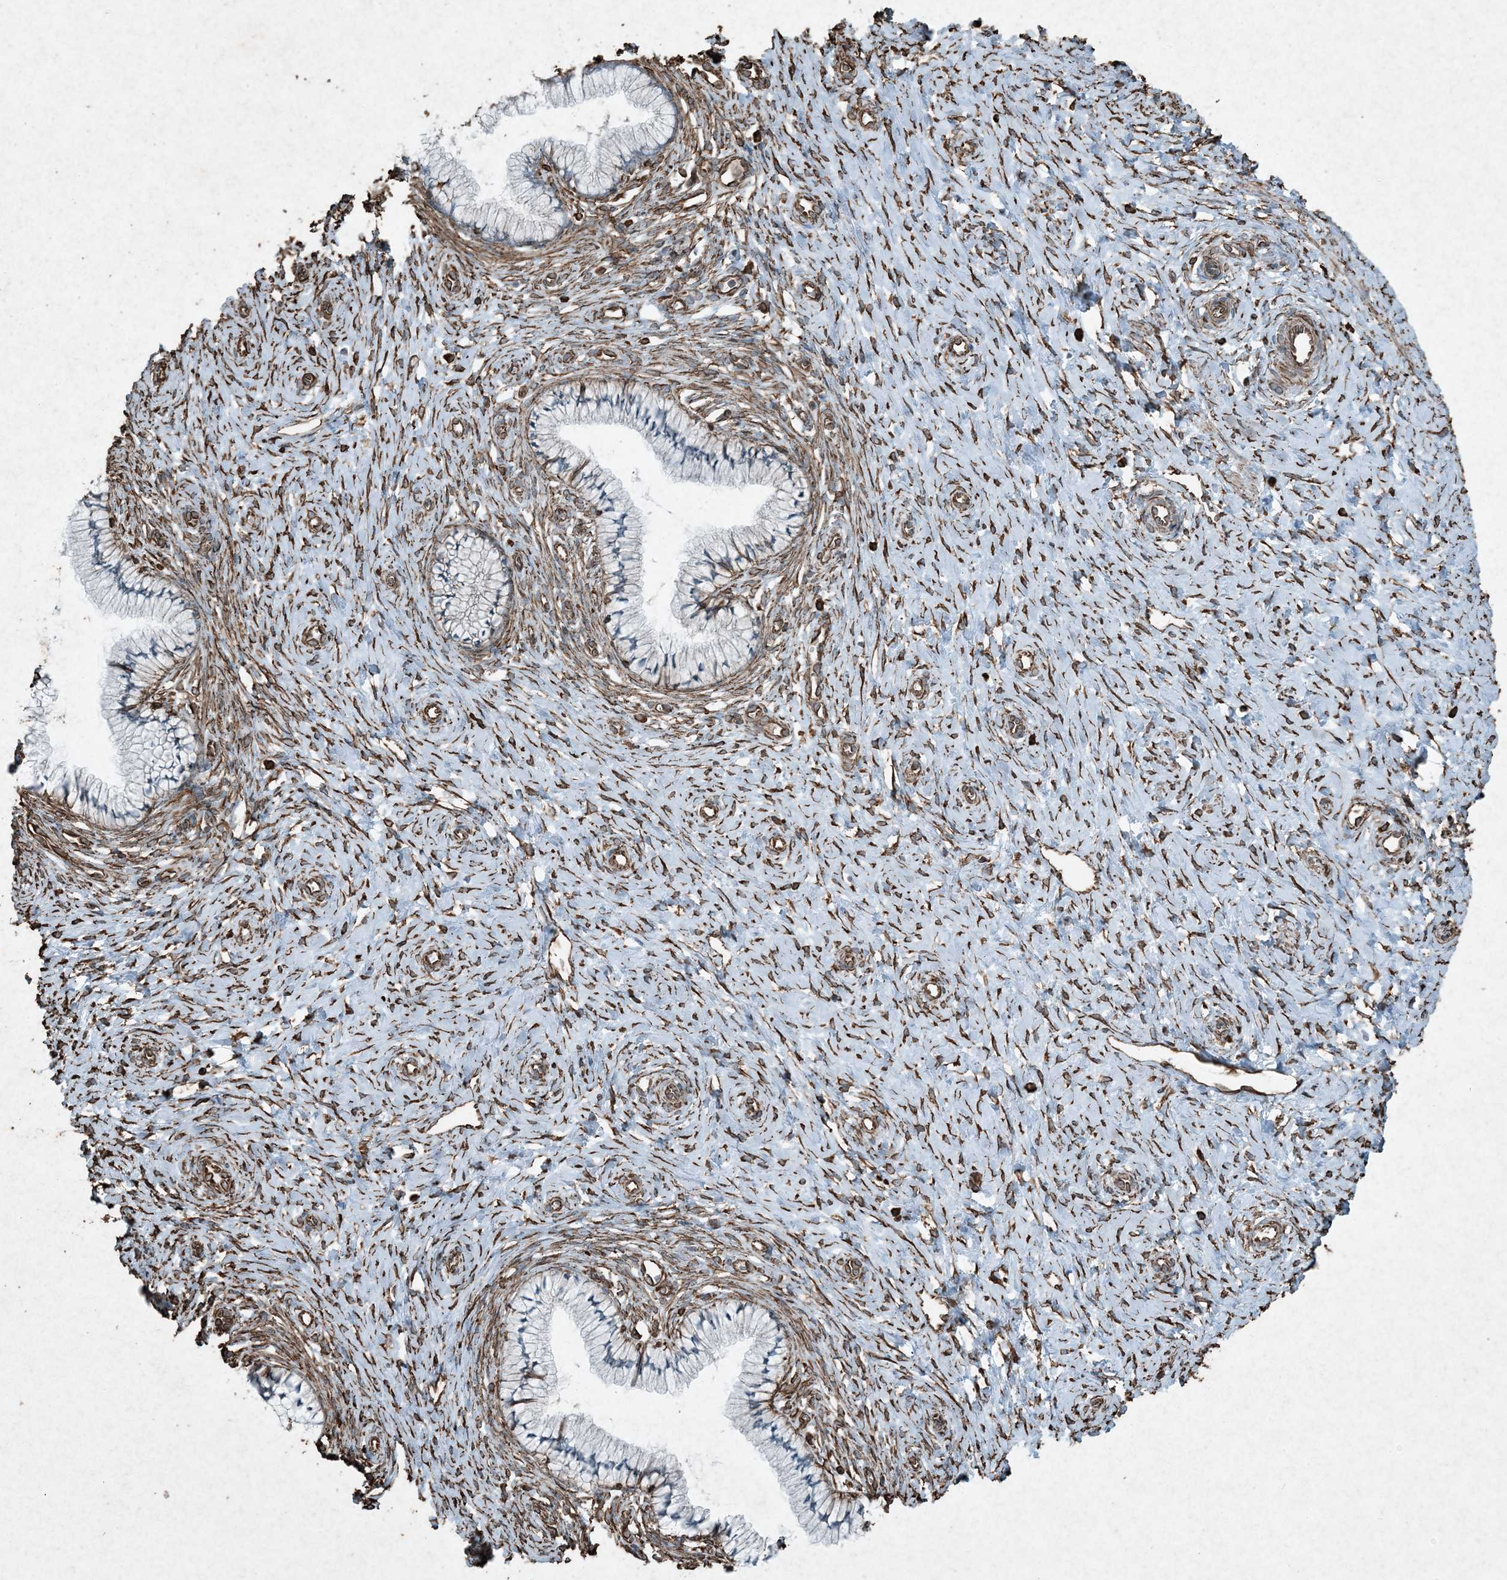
{"staining": {"intensity": "moderate", "quantity": "<25%", "location": "cytoplasmic/membranous"}, "tissue": "cervix", "cell_type": "Glandular cells", "image_type": "normal", "snomed": [{"axis": "morphology", "description": "Normal tissue, NOS"}, {"axis": "topography", "description": "Cervix"}], "caption": "Immunohistochemistry (DAB (3,3'-diaminobenzidine)) staining of unremarkable cervix displays moderate cytoplasmic/membranous protein staining in about <25% of glandular cells. (DAB IHC with brightfield microscopy, high magnification).", "gene": "RYK", "patient": {"sex": "female", "age": 36}}